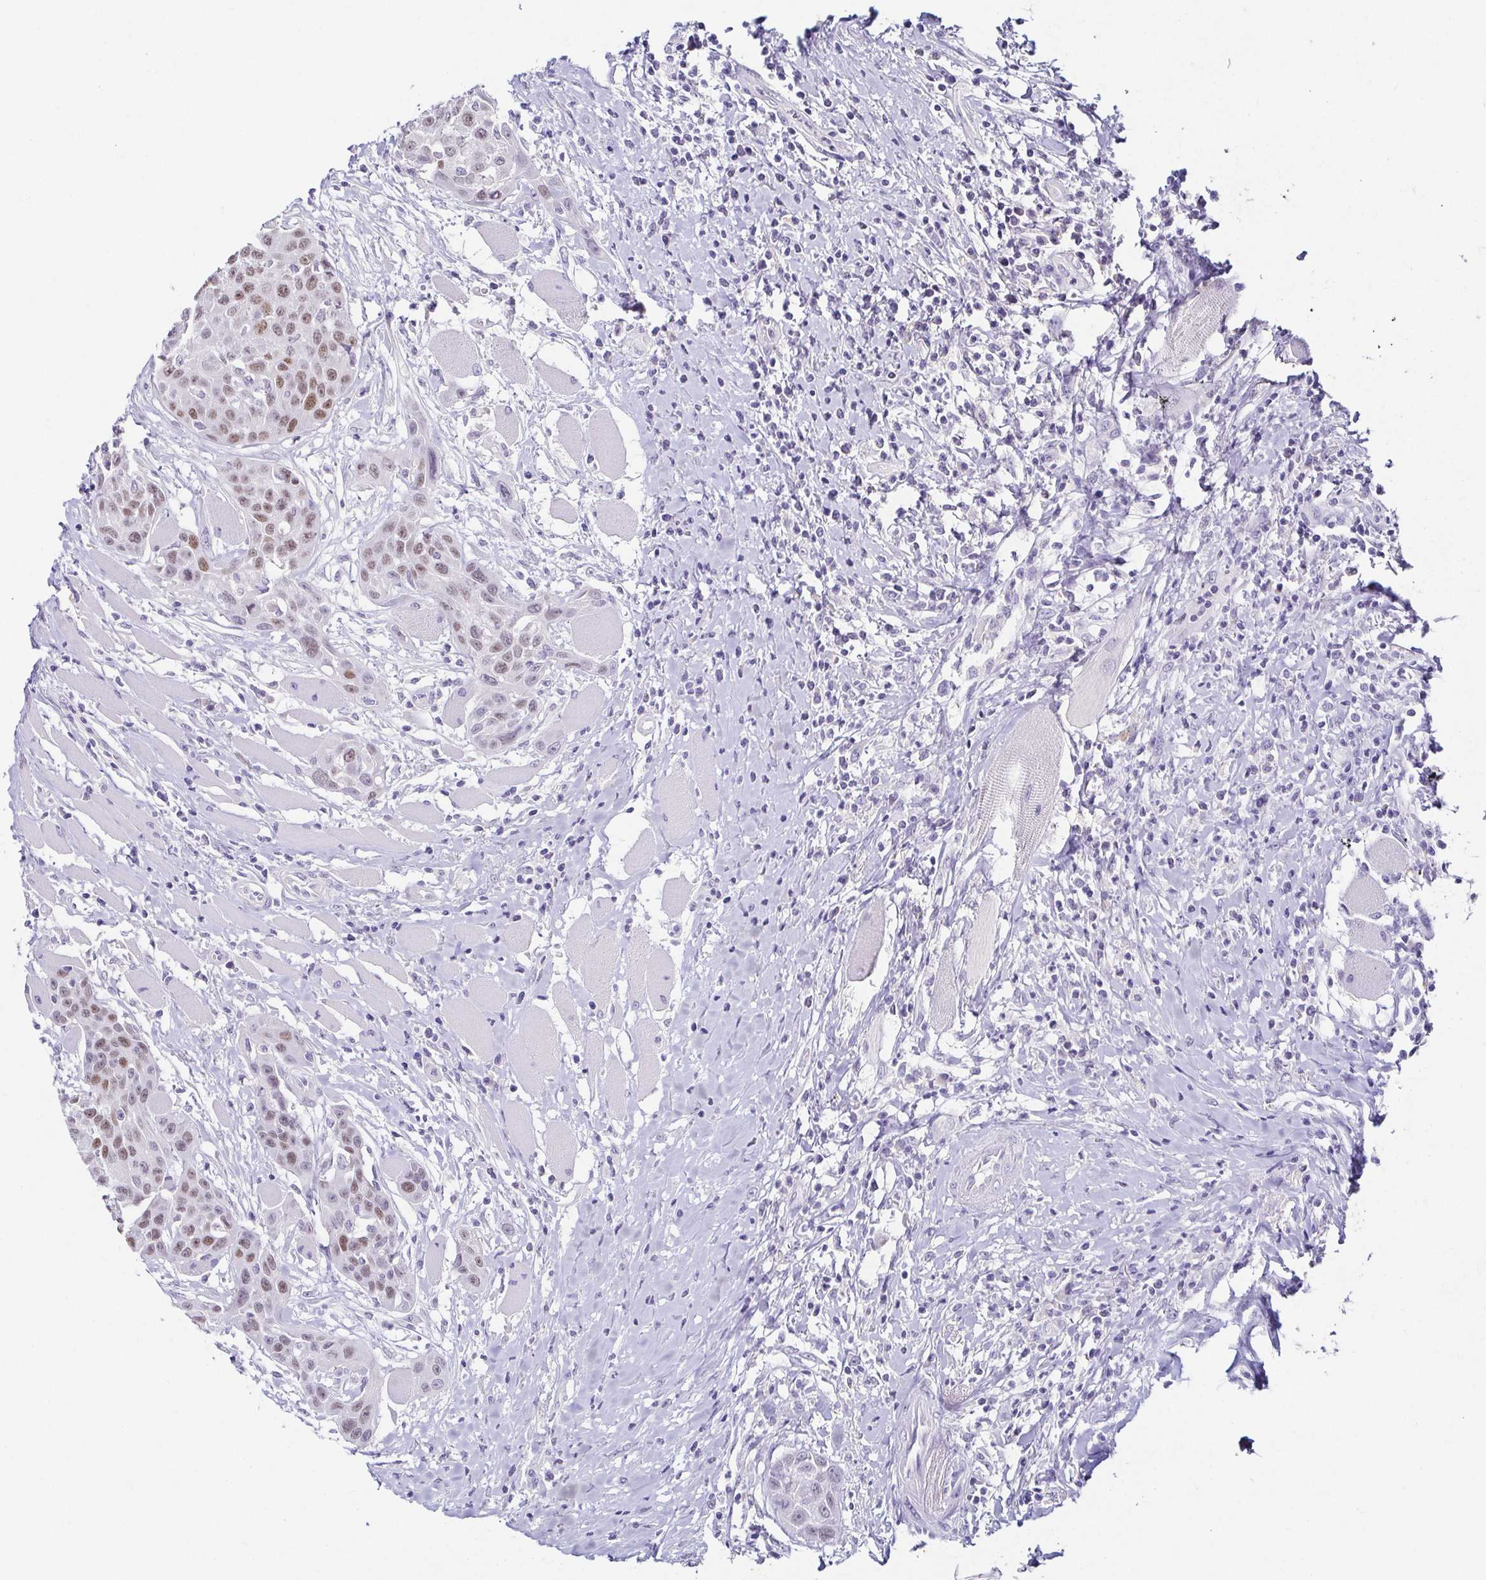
{"staining": {"intensity": "strong", "quantity": "25%-75%", "location": "nuclear"}, "tissue": "head and neck cancer", "cell_type": "Tumor cells", "image_type": "cancer", "snomed": [{"axis": "morphology", "description": "Squamous cell carcinoma, NOS"}, {"axis": "topography", "description": "Head-Neck"}], "caption": "High-power microscopy captured an immunohistochemistry photomicrograph of head and neck cancer, revealing strong nuclear positivity in approximately 25%-75% of tumor cells. The staining was performed using DAB to visualize the protein expression in brown, while the nuclei were stained in blue with hematoxylin (Magnification: 20x).", "gene": "TP73", "patient": {"sex": "female", "age": 73}}